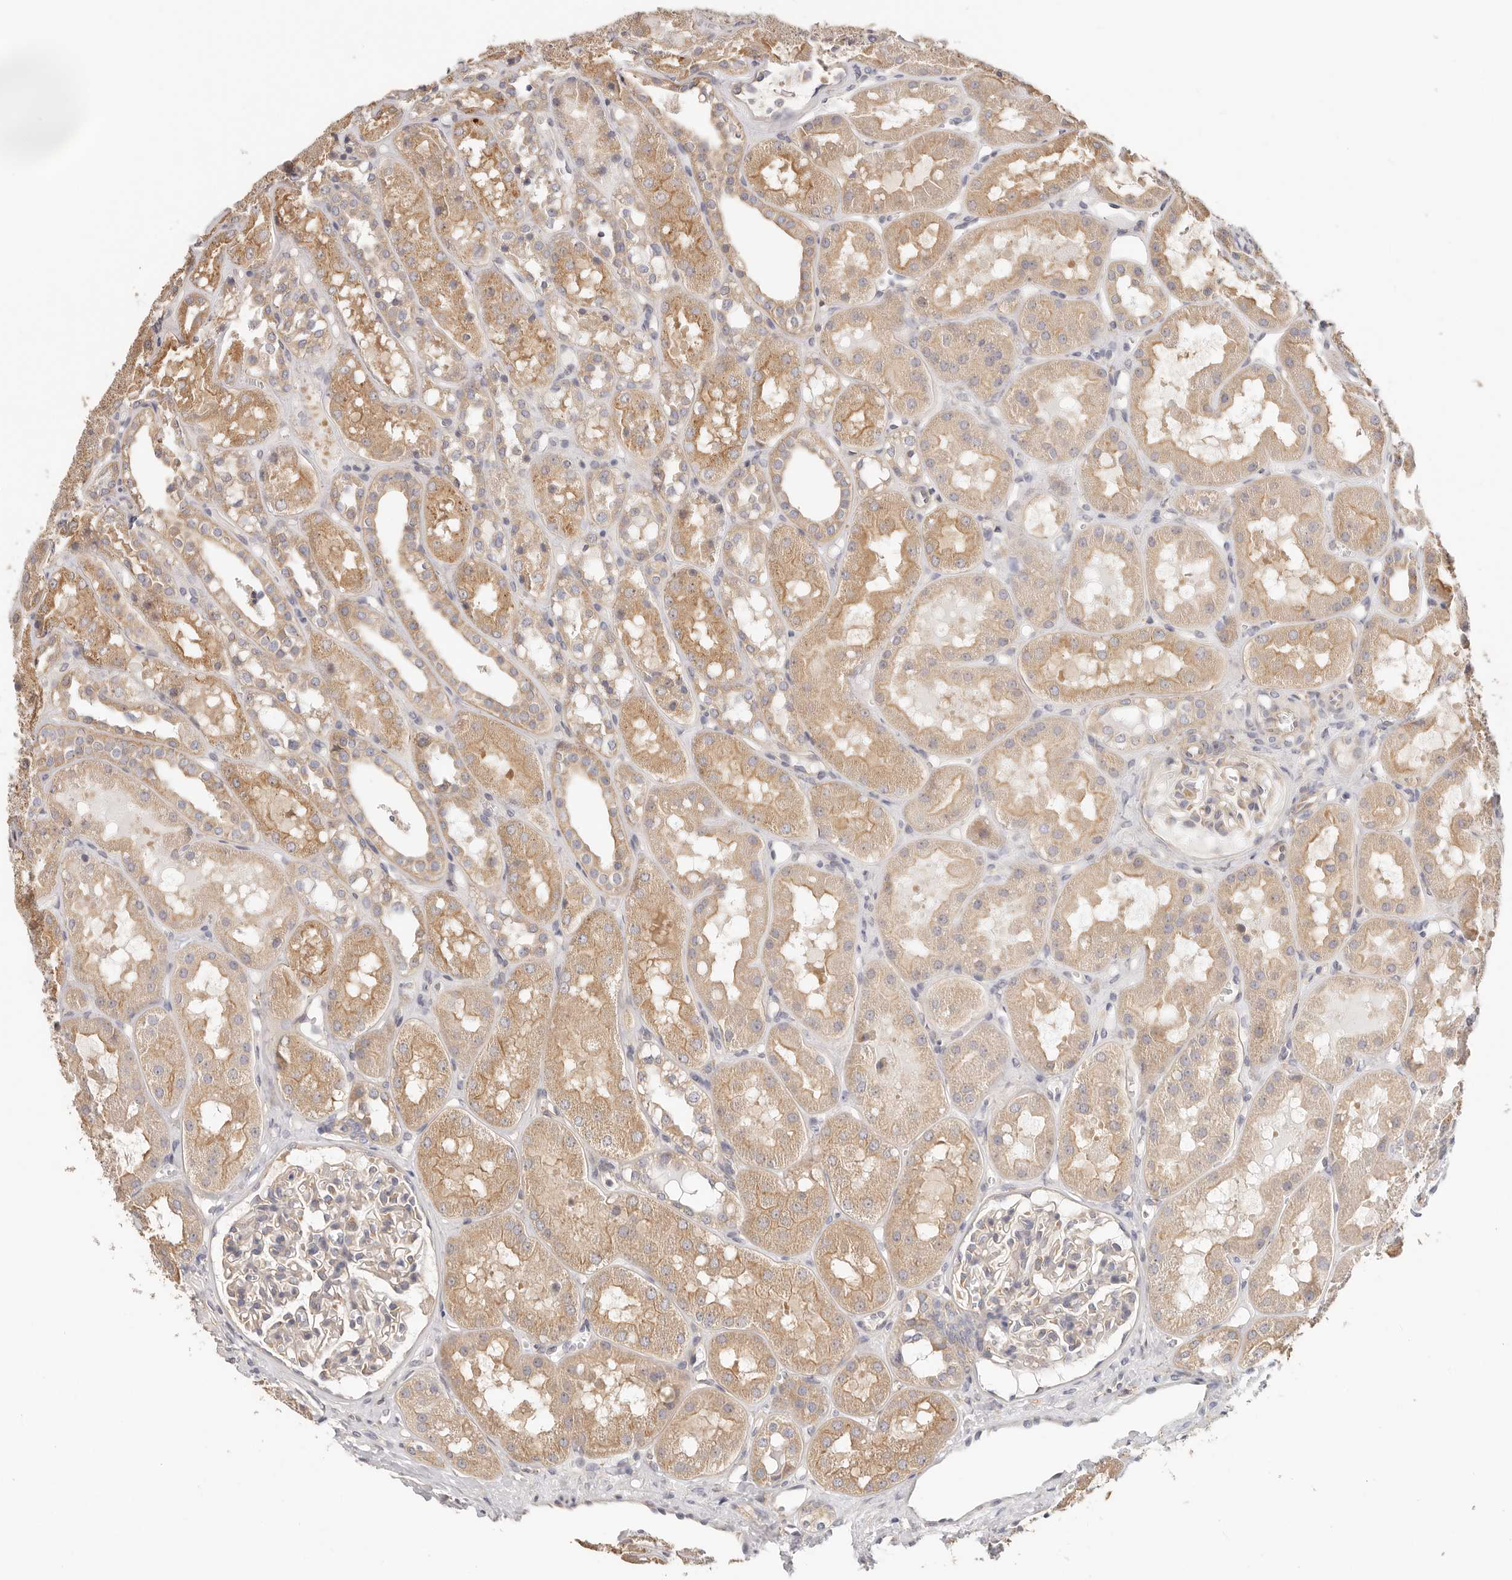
{"staining": {"intensity": "moderate", "quantity": "<25%", "location": "cytoplasmic/membranous"}, "tissue": "kidney", "cell_type": "Cells in glomeruli", "image_type": "normal", "snomed": [{"axis": "morphology", "description": "Normal tissue, NOS"}, {"axis": "topography", "description": "Kidney"}], "caption": "This is a micrograph of immunohistochemistry (IHC) staining of normal kidney, which shows moderate positivity in the cytoplasmic/membranous of cells in glomeruli.", "gene": "AFDN", "patient": {"sex": "male", "age": 16}}